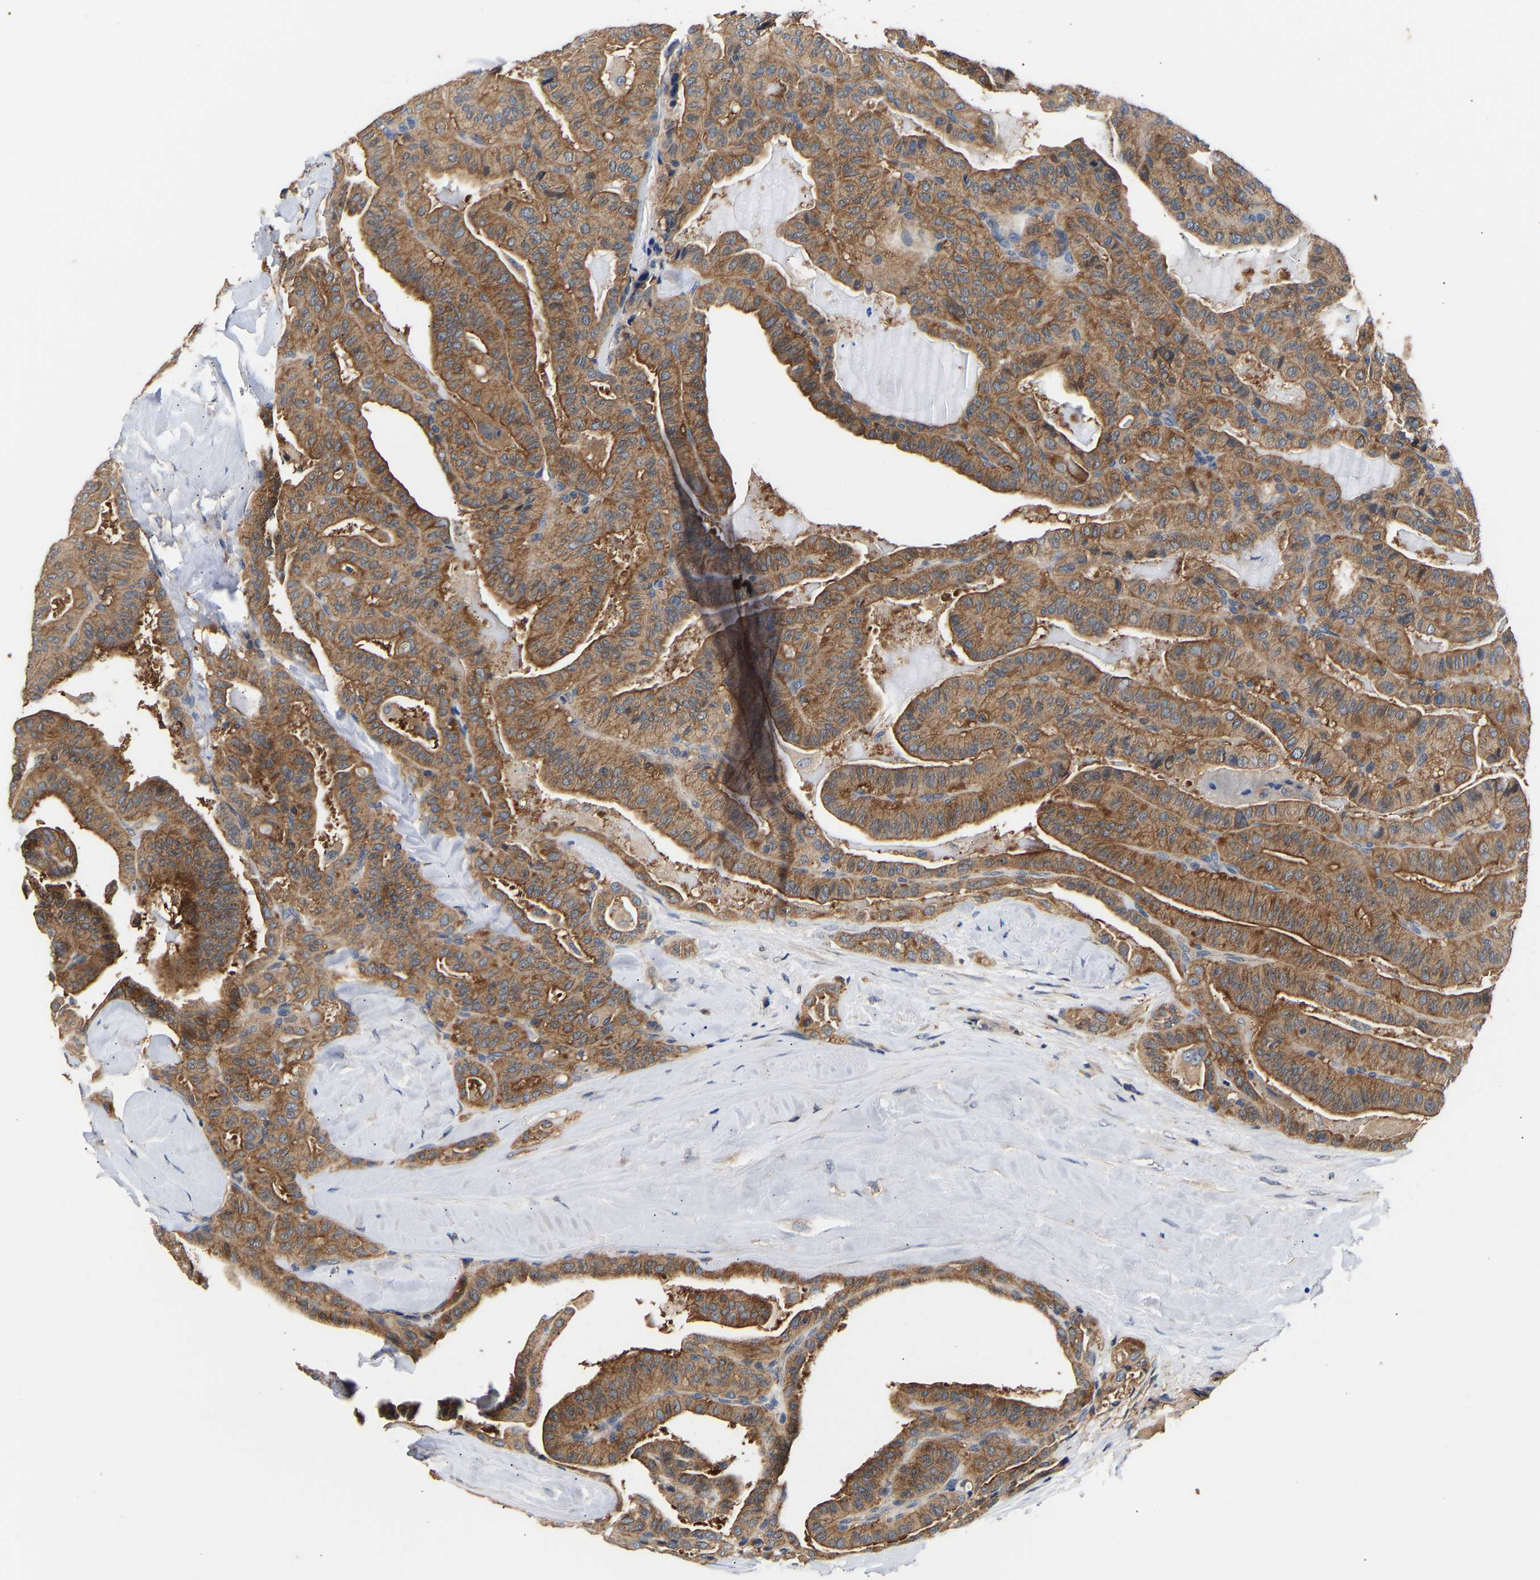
{"staining": {"intensity": "moderate", "quantity": ">75%", "location": "cytoplasmic/membranous"}, "tissue": "thyroid cancer", "cell_type": "Tumor cells", "image_type": "cancer", "snomed": [{"axis": "morphology", "description": "Papillary adenocarcinoma, NOS"}, {"axis": "topography", "description": "Thyroid gland"}], "caption": "A photomicrograph showing moderate cytoplasmic/membranous positivity in approximately >75% of tumor cells in papillary adenocarcinoma (thyroid), as visualized by brown immunohistochemical staining.", "gene": "LRBA", "patient": {"sex": "male", "age": 77}}